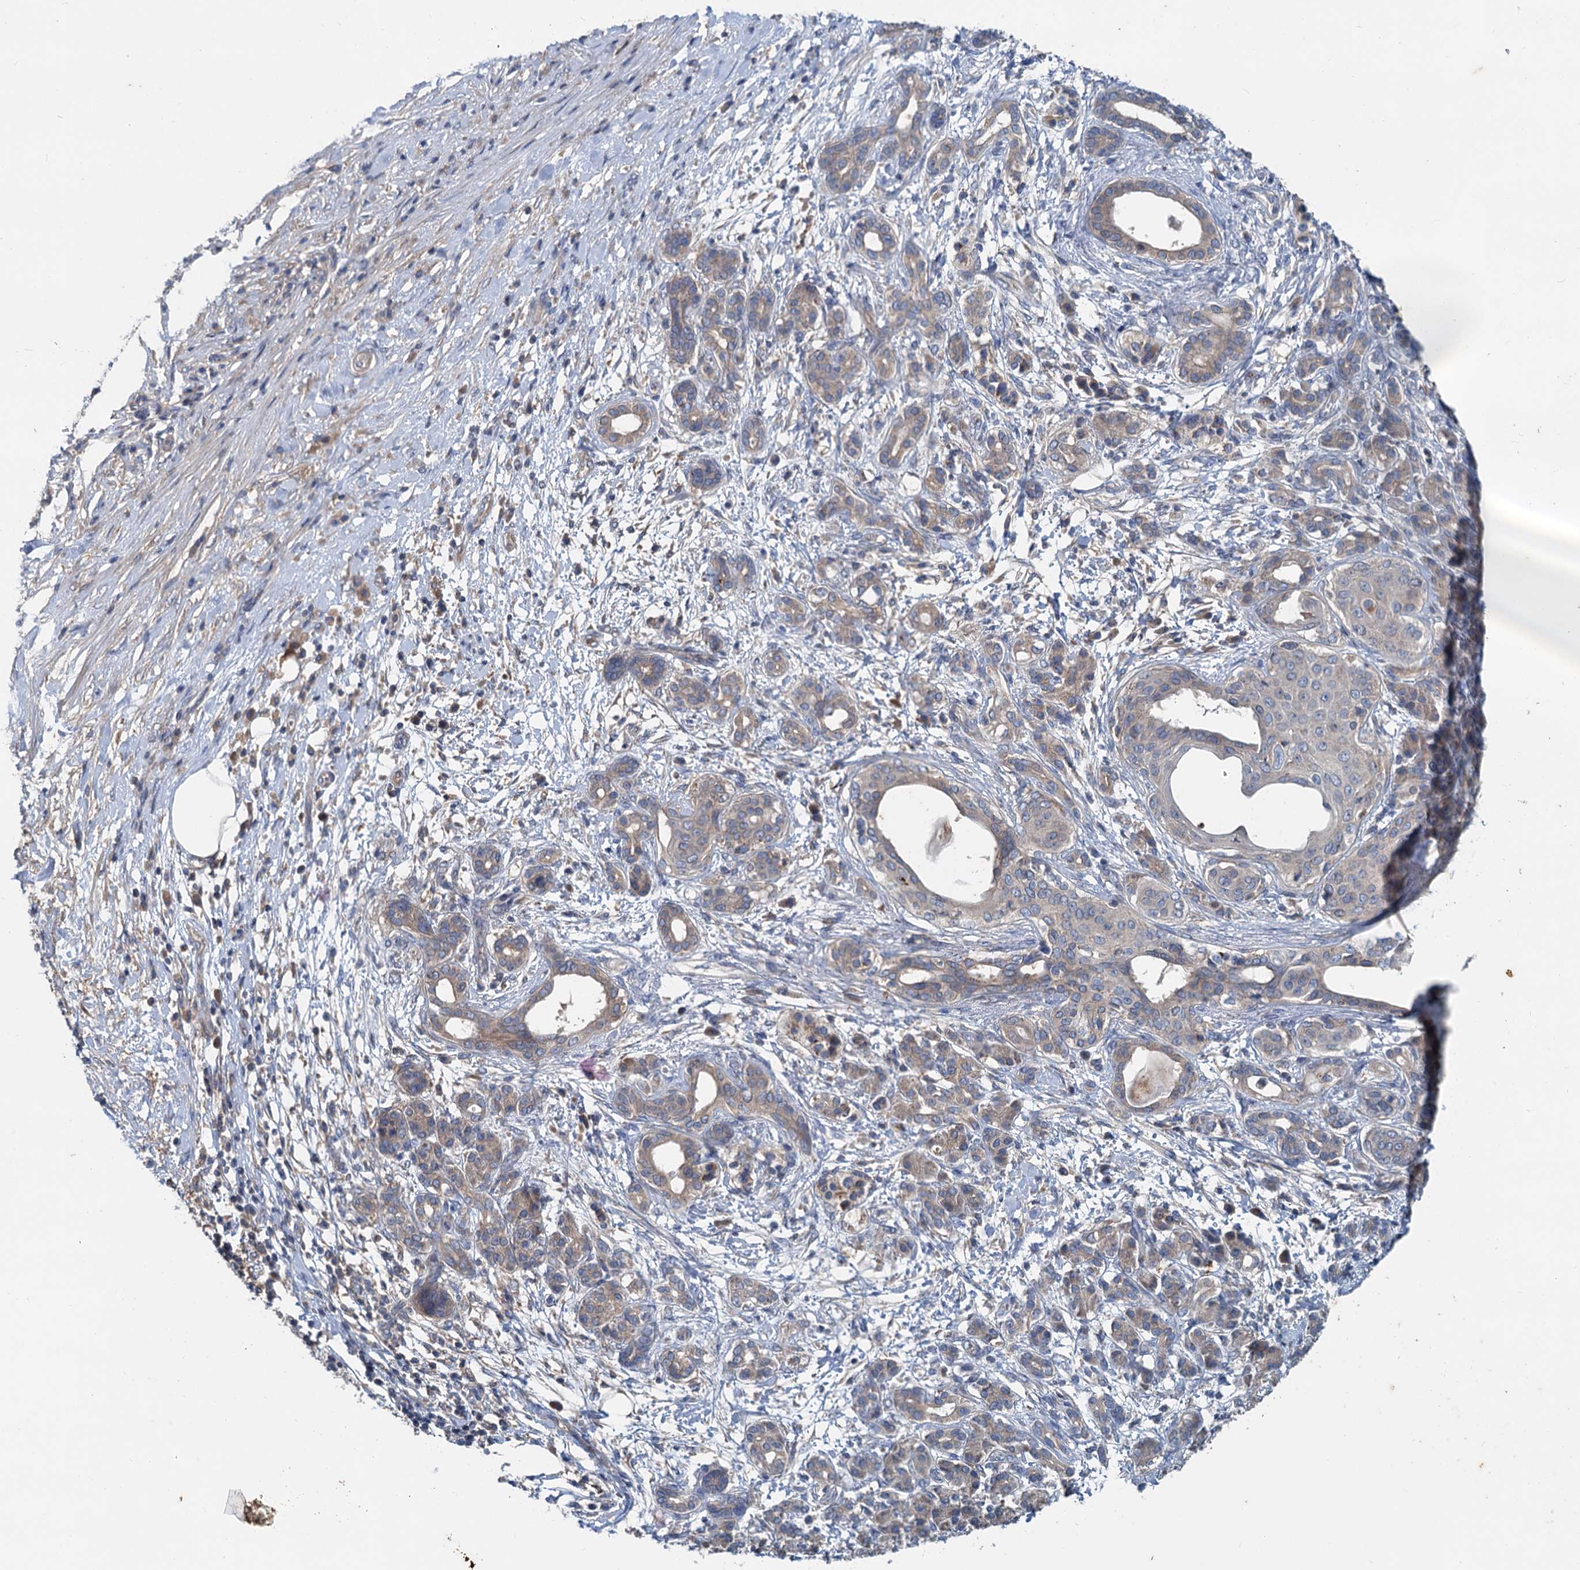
{"staining": {"intensity": "weak", "quantity": "25%-75%", "location": "cytoplasmic/membranous"}, "tissue": "pancreatic cancer", "cell_type": "Tumor cells", "image_type": "cancer", "snomed": [{"axis": "morphology", "description": "Adenocarcinoma, NOS"}, {"axis": "topography", "description": "Pancreas"}], "caption": "Human pancreatic cancer (adenocarcinoma) stained for a protein (brown) exhibits weak cytoplasmic/membranous positive staining in about 25%-75% of tumor cells.", "gene": "TEDC1", "patient": {"sex": "female", "age": 55}}